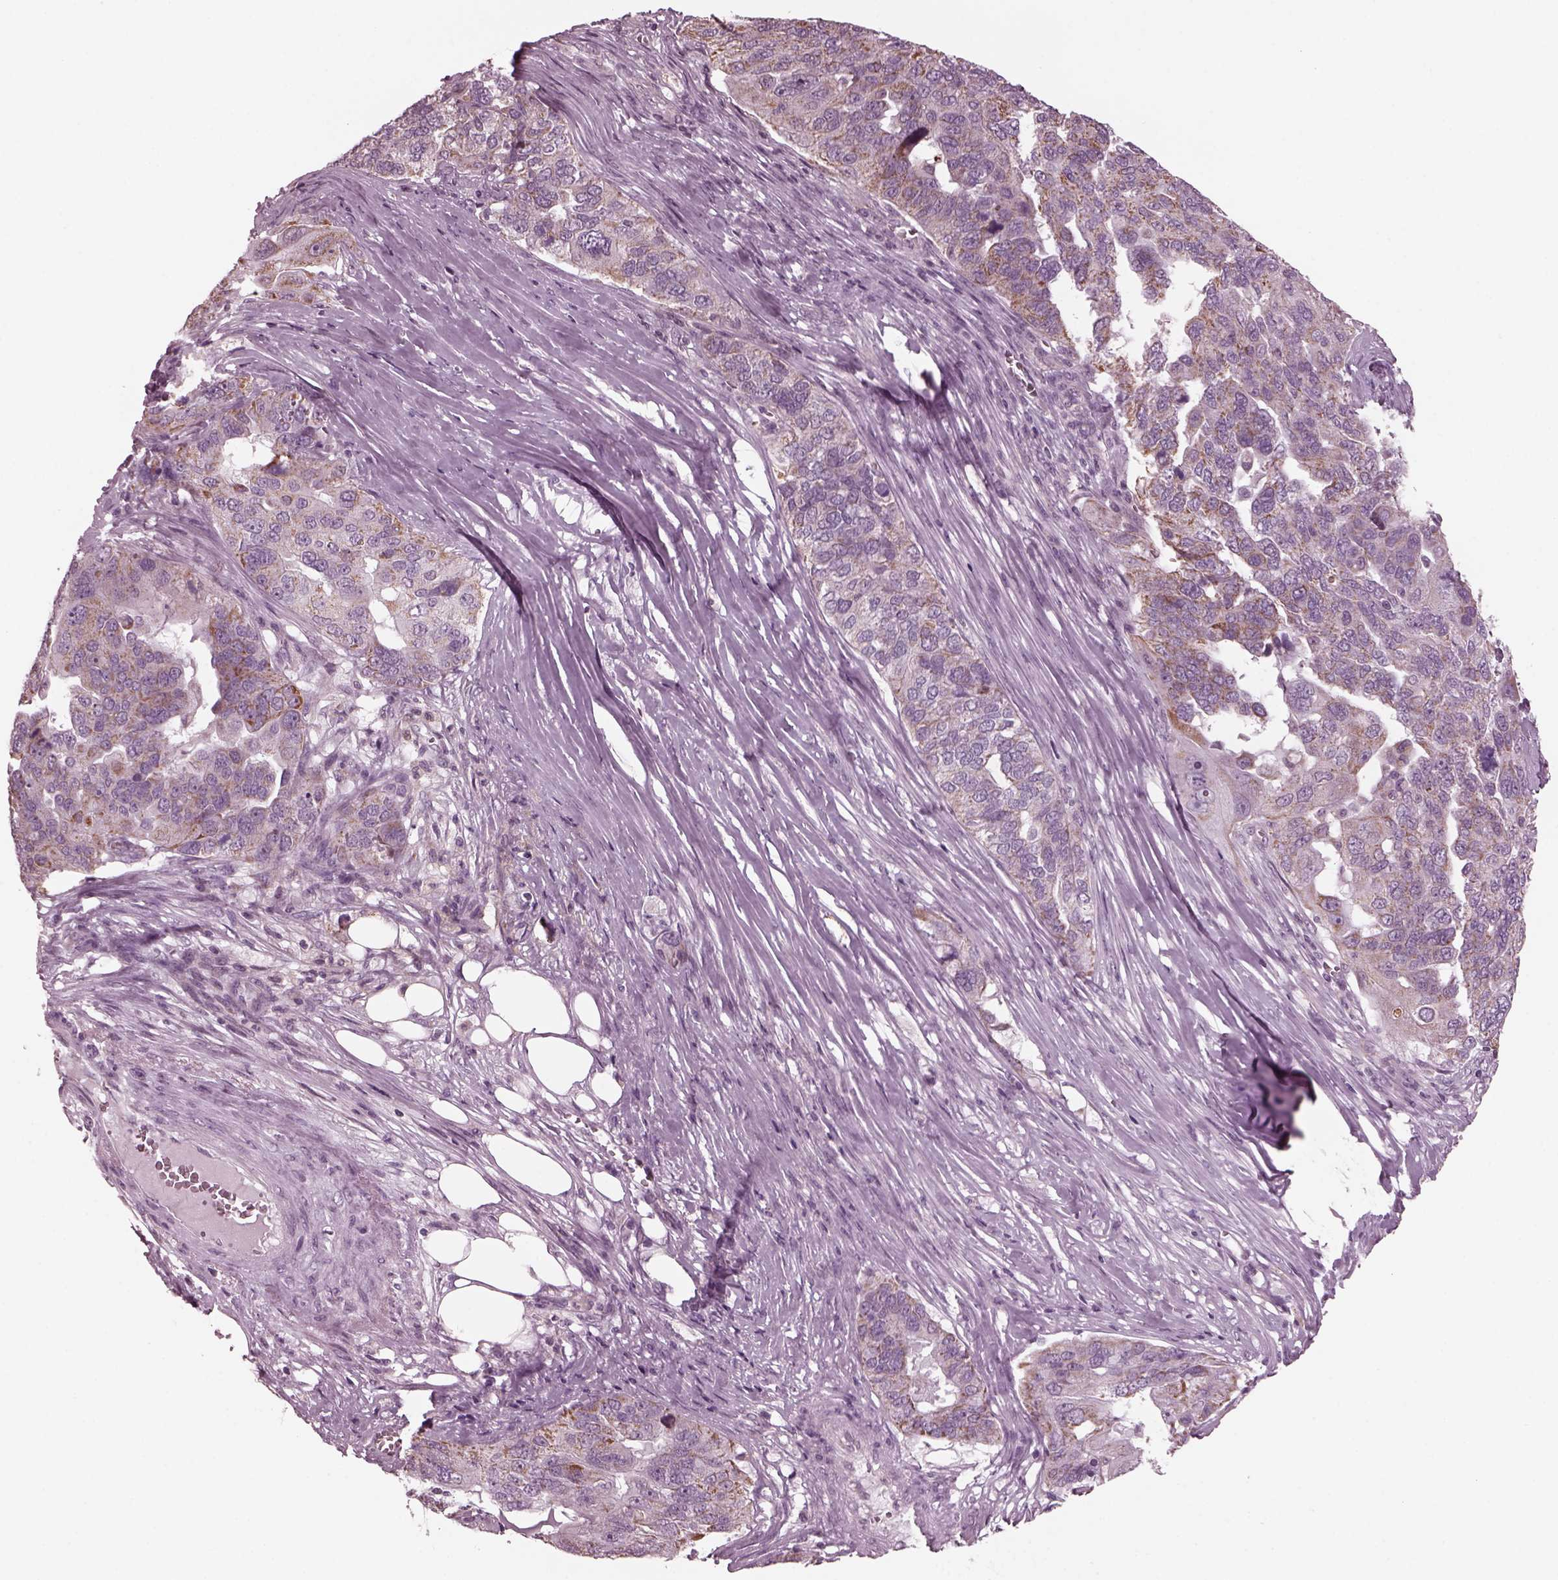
{"staining": {"intensity": "moderate", "quantity": "<25%", "location": "cytoplasmic/membranous"}, "tissue": "ovarian cancer", "cell_type": "Tumor cells", "image_type": "cancer", "snomed": [{"axis": "morphology", "description": "Carcinoma, endometroid"}, {"axis": "topography", "description": "Soft tissue"}, {"axis": "topography", "description": "Ovary"}], "caption": "Ovarian cancer stained with a brown dye shows moderate cytoplasmic/membranous positive staining in about <25% of tumor cells.", "gene": "CELSR3", "patient": {"sex": "female", "age": 52}}